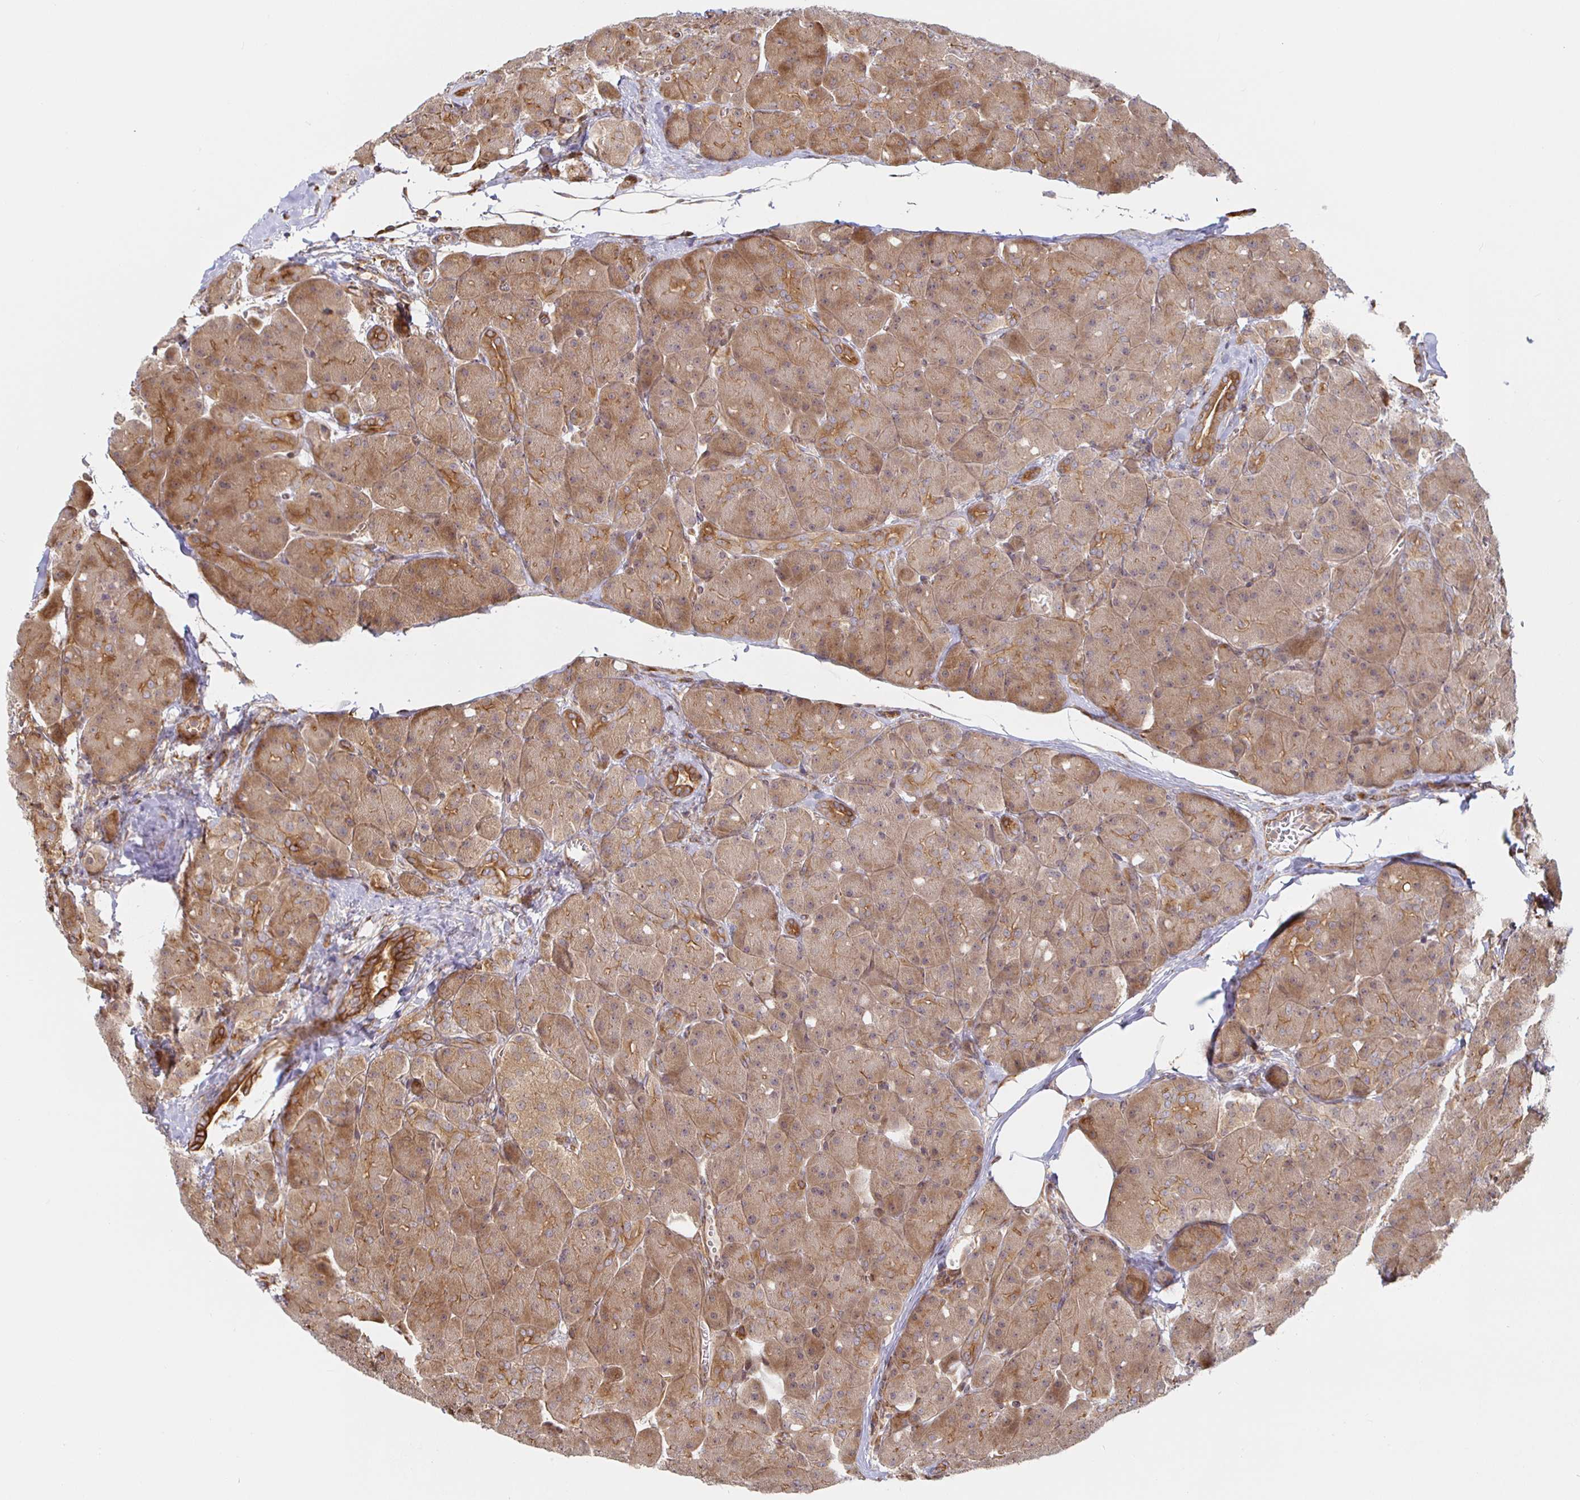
{"staining": {"intensity": "moderate", "quantity": ">75%", "location": "cytoplasmic/membranous"}, "tissue": "pancreas", "cell_type": "Exocrine glandular cells", "image_type": "normal", "snomed": [{"axis": "morphology", "description": "Normal tissue, NOS"}, {"axis": "topography", "description": "Pancreas"}], "caption": "Moderate cytoplasmic/membranous protein staining is present in about >75% of exocrine glandular cells in pancreas. (Brightfield microscopy of DAB IHC at high magnification).", "gene": "STRAP", "patient": {"sex": "male", "age": 55}}